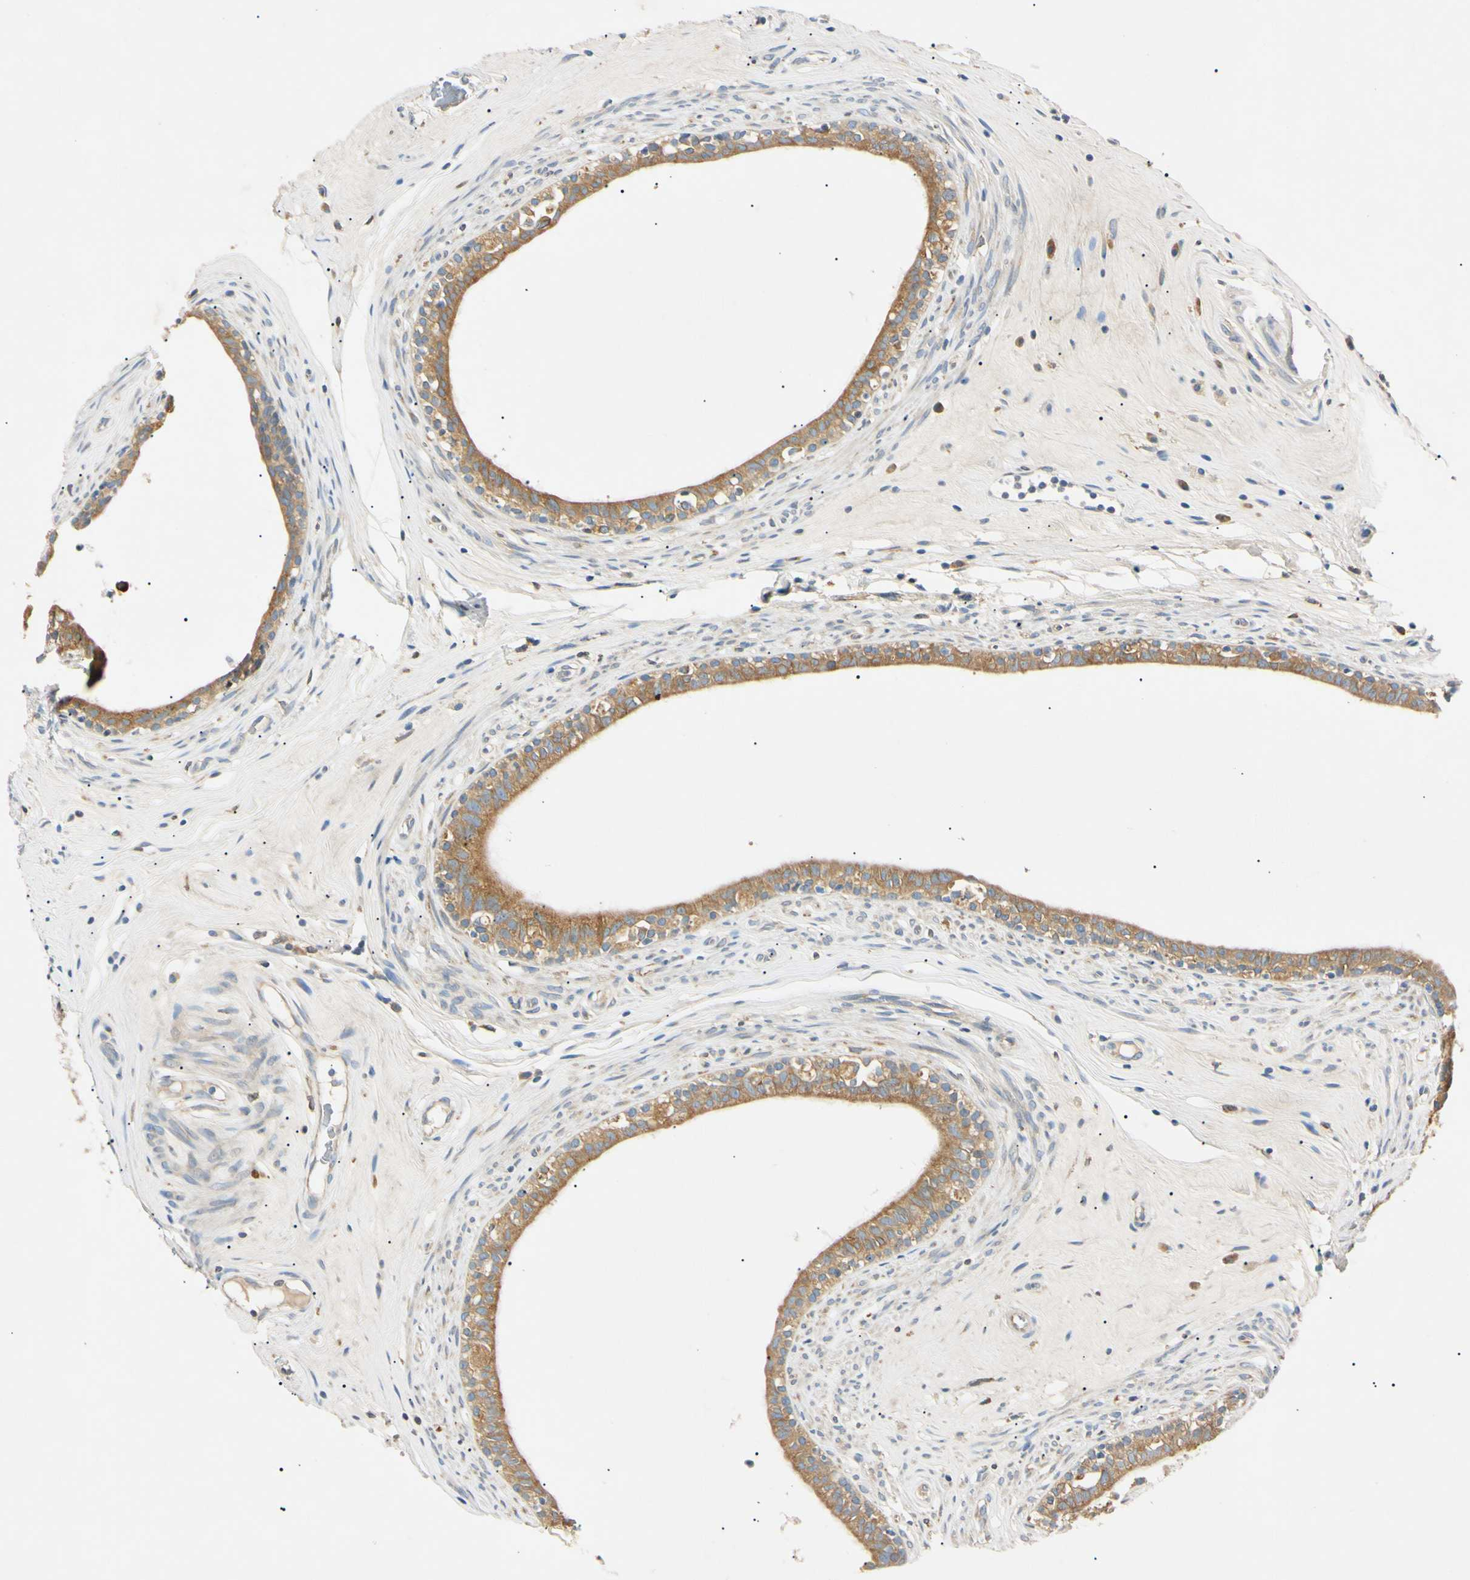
{"staining": {"intensity": "moderate", "quantity": ">75%", "location": "cytoplasmic/membranous"}, "tissue": "epididymis", "cell_type": "Glandular cells", "image_type": "normal", "snomed": [{"axis": "morphology", "description": "Normal tissue, NOS"}, {"axis": "morphology", "description": "Inflammation, NOS"}, {"axis": "topography", "description": "Epididymis"}], "caption": "Epididymis stained with a brown dye demonstrates moderate cytoplasmic/membranous positive positivity in approximately >75% of glandular cells.", "gene": "DNAJB12", "patient": {"sex": "male", "age": 84}}